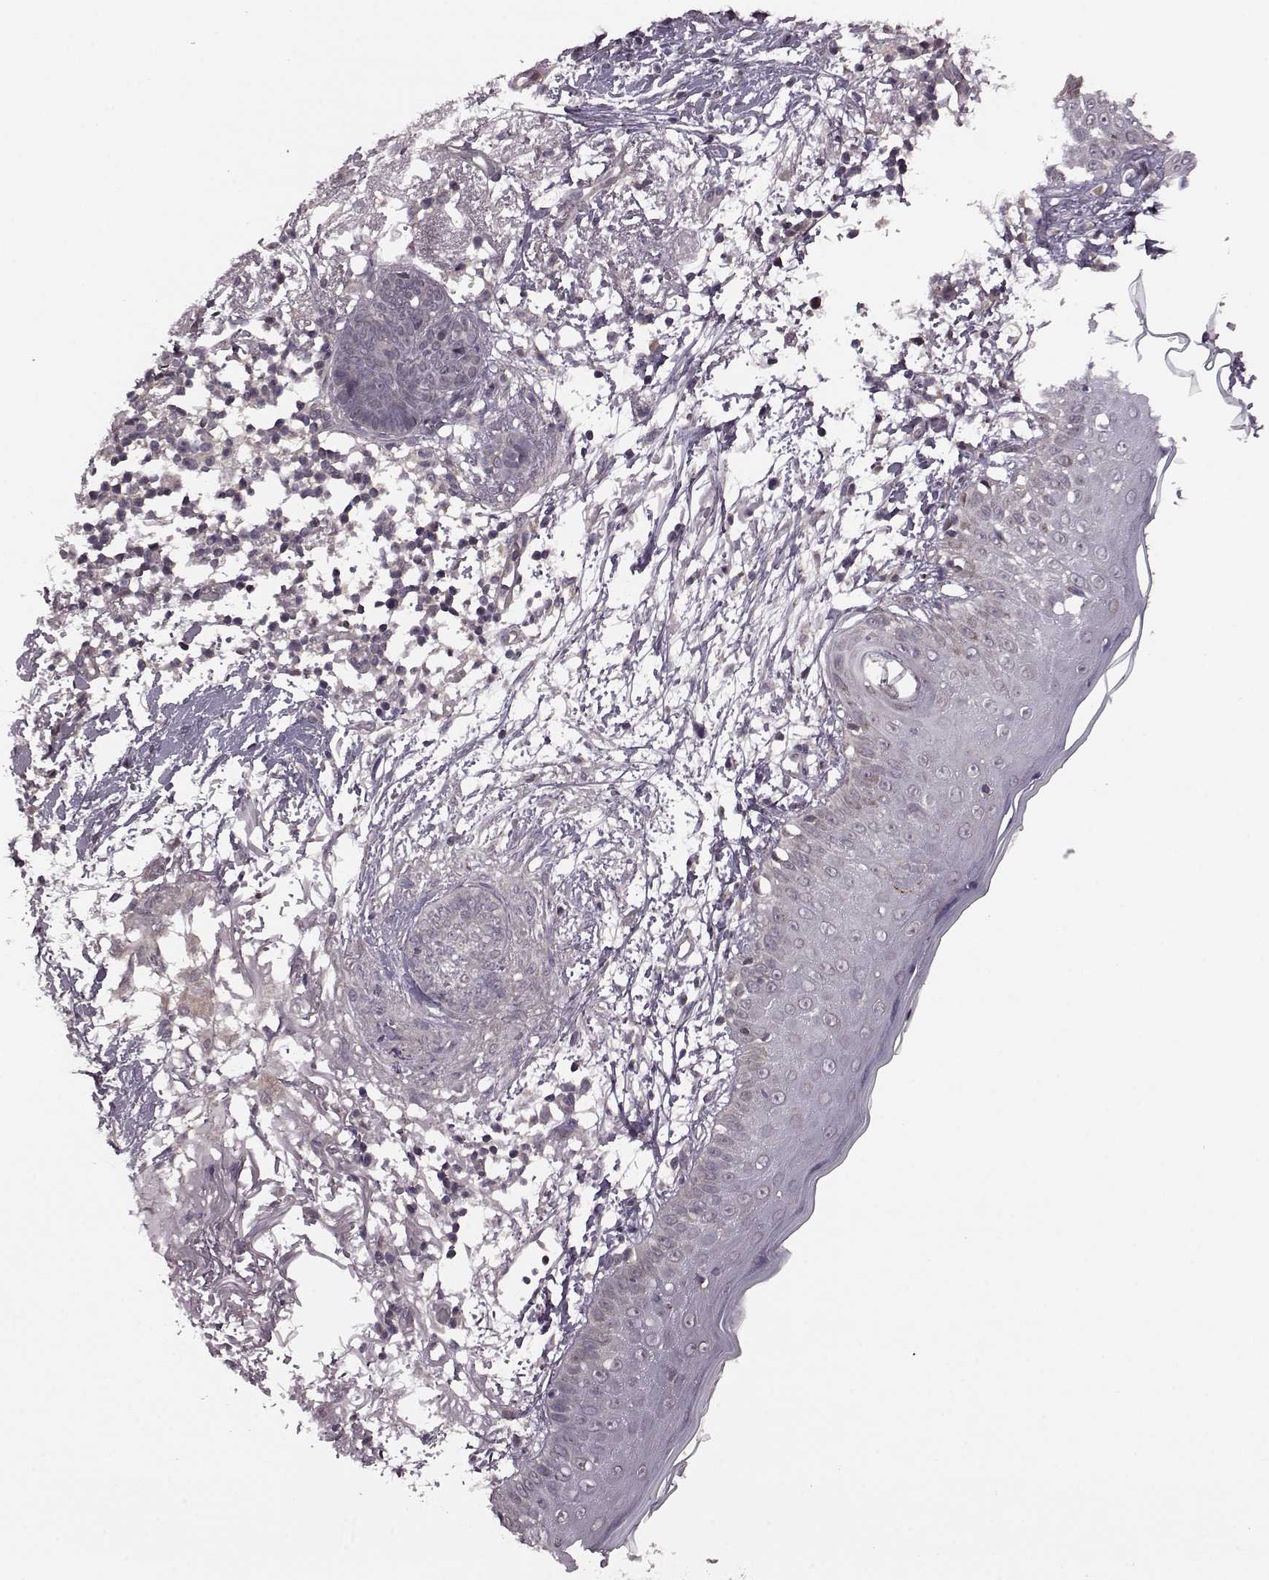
{"staining": {"intensity": "weak", "quantity": "25%-75%", "location": "cytoplasmic/membranous"}, "tissue": "skin cancer", "cell_type": "Tumor cells", "image_type": "cancer", "snomed": [{"axis": "morphology", "description": "Normal tissue, NOS"}, {"axis": "morphology", "description": "Basal cell carcinoma"}, {"axis": "topography", "description": "Skin"}], "caption": "Weak cytoplasmic/membranous positivity is present in about 25%-75% of tumor cells in skin basal cell carcinoma.", "gene": "FNIP2", "patient": {"sex": "male", "age": 84}}